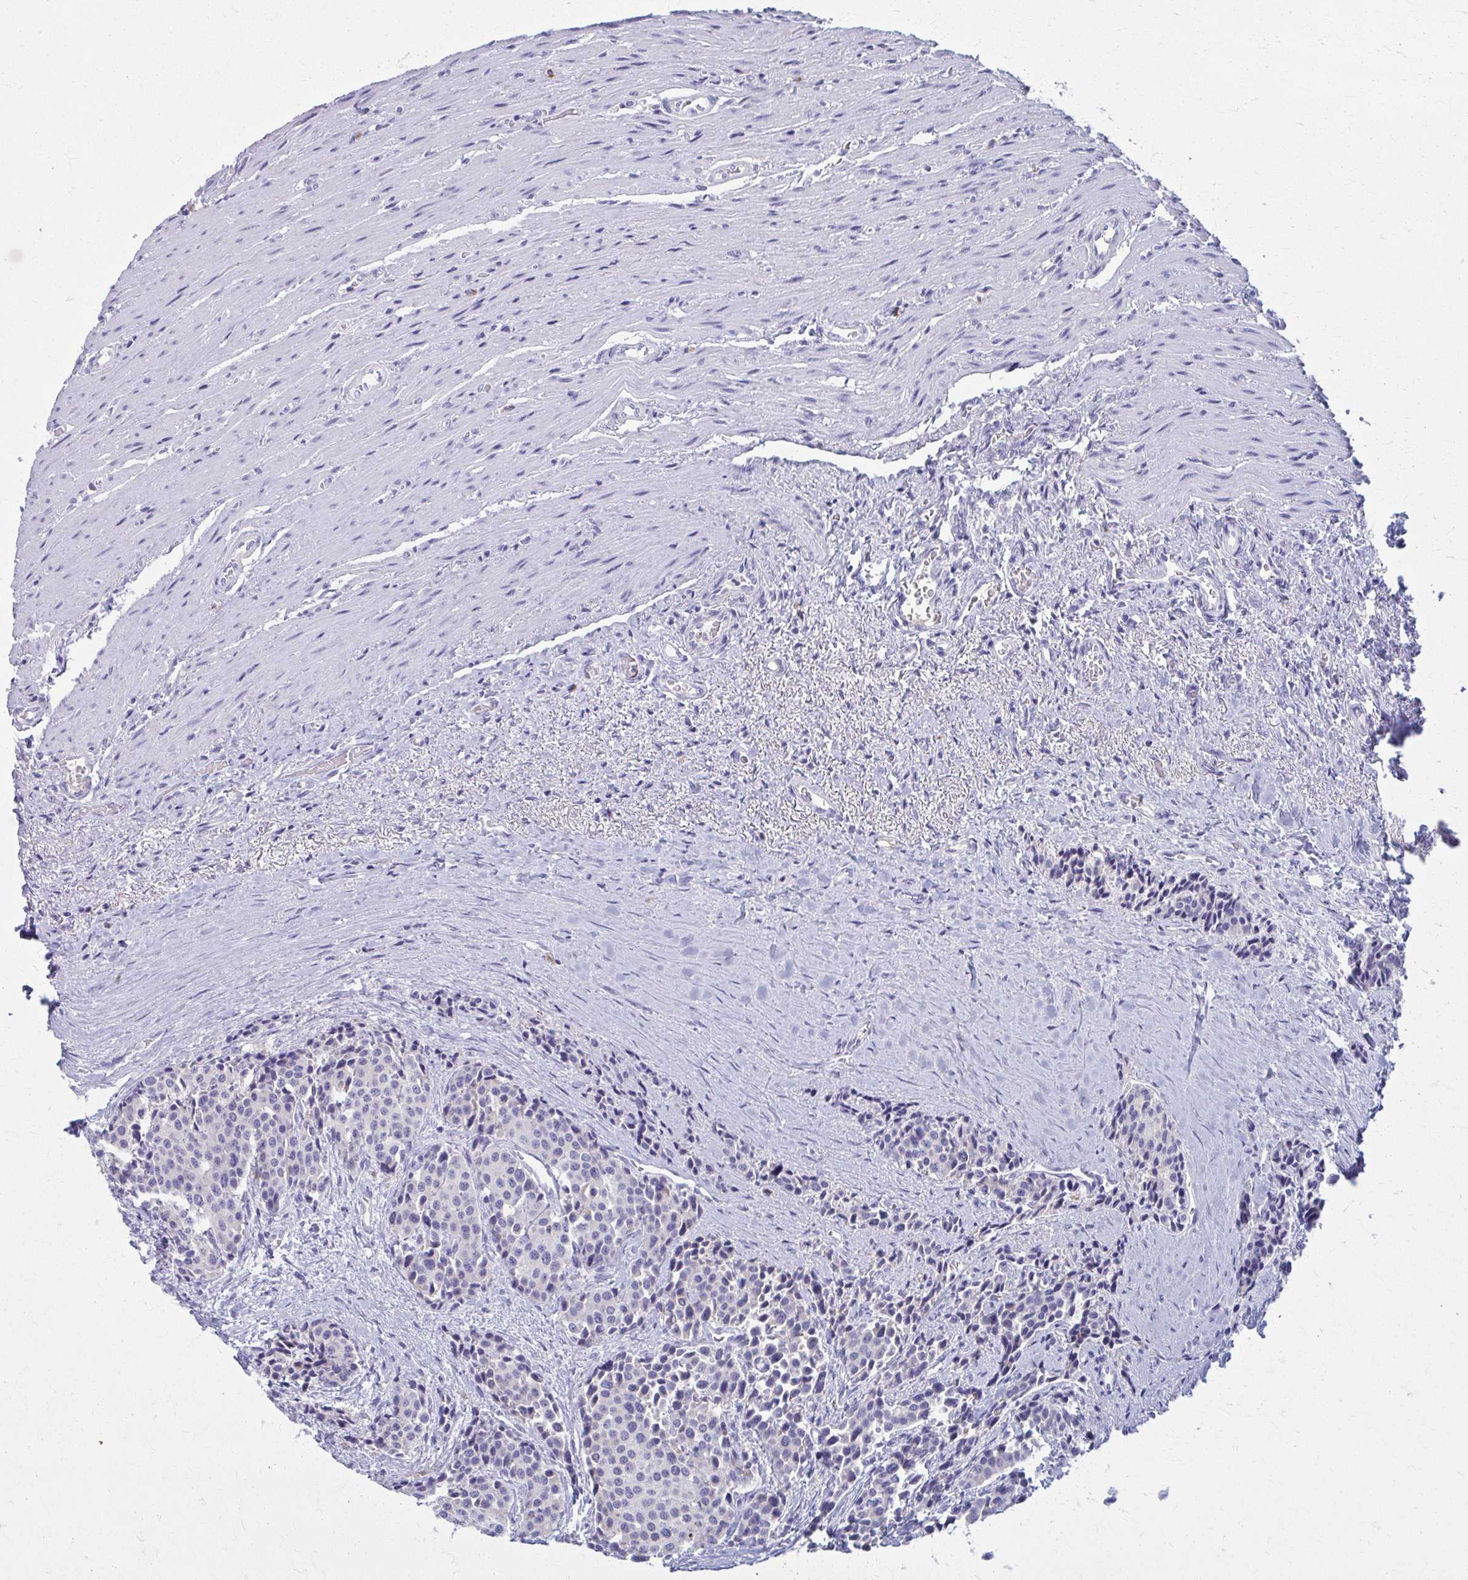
{"staining": {"intensity": "negative", "quantity": "none", "location": "none"}, "tissue": "carcinoid", "cell_type": "Tumor cells", "image_type": "cancer", "snomed": [{"axis": "morphology", "description": "Carcinoid, malignant, NOS"}, {"axis": "topography", "description": "Small intestine"}], "caption": "High power microscopy photomicrograph of an immunohistochemistry (IHC) photomicrograph of malignant carcinoid, revealing no significant positivity in tumor cells.", "gene": "OR4M1", "patient": {"sex": "male", "age": 73}}